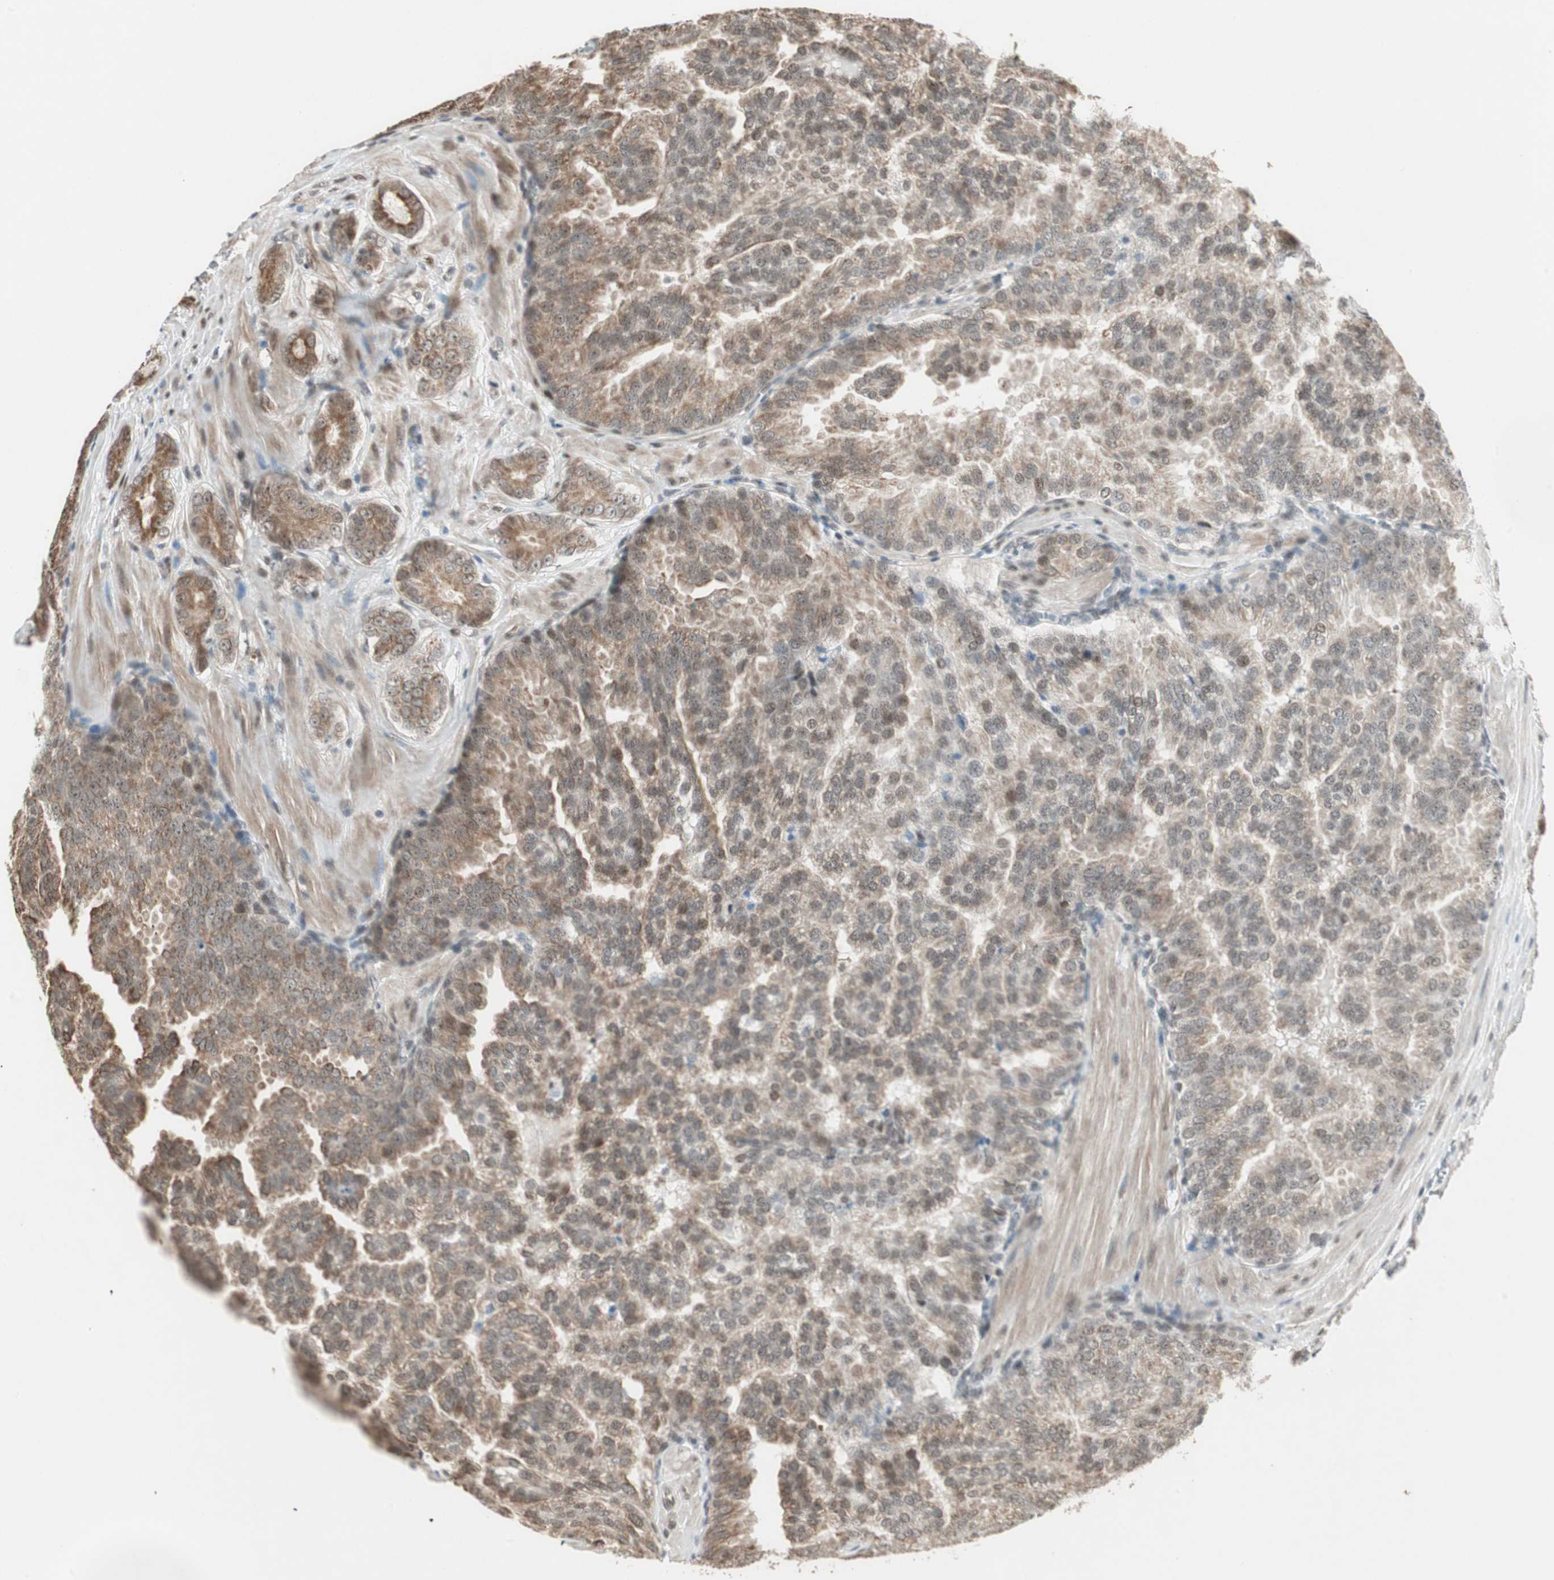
{"staining": {"intensity": "moderate", "quantity": ">75%", "location": "cytoplasmic/membranous,nuclear"}, "tissue": "prostate cancer", "cell_type": "Tumor cells", "image_type": "cancer", "snomed": [{"axis": "morphology", "description": "Adenocarcinoma, High grade"}, {"axis": "topography", "description": "Prostate"}], "caption": "This image demonstrates immunohistochemistry staining of human prostate adenocarcinoma (high-grade), with medium moderate cytoplasmic/membranous and nuclear expression in about >75% of tumor cells.", "gene": "ZBTB17", "patient": {"sex": "male", "age": 64}}